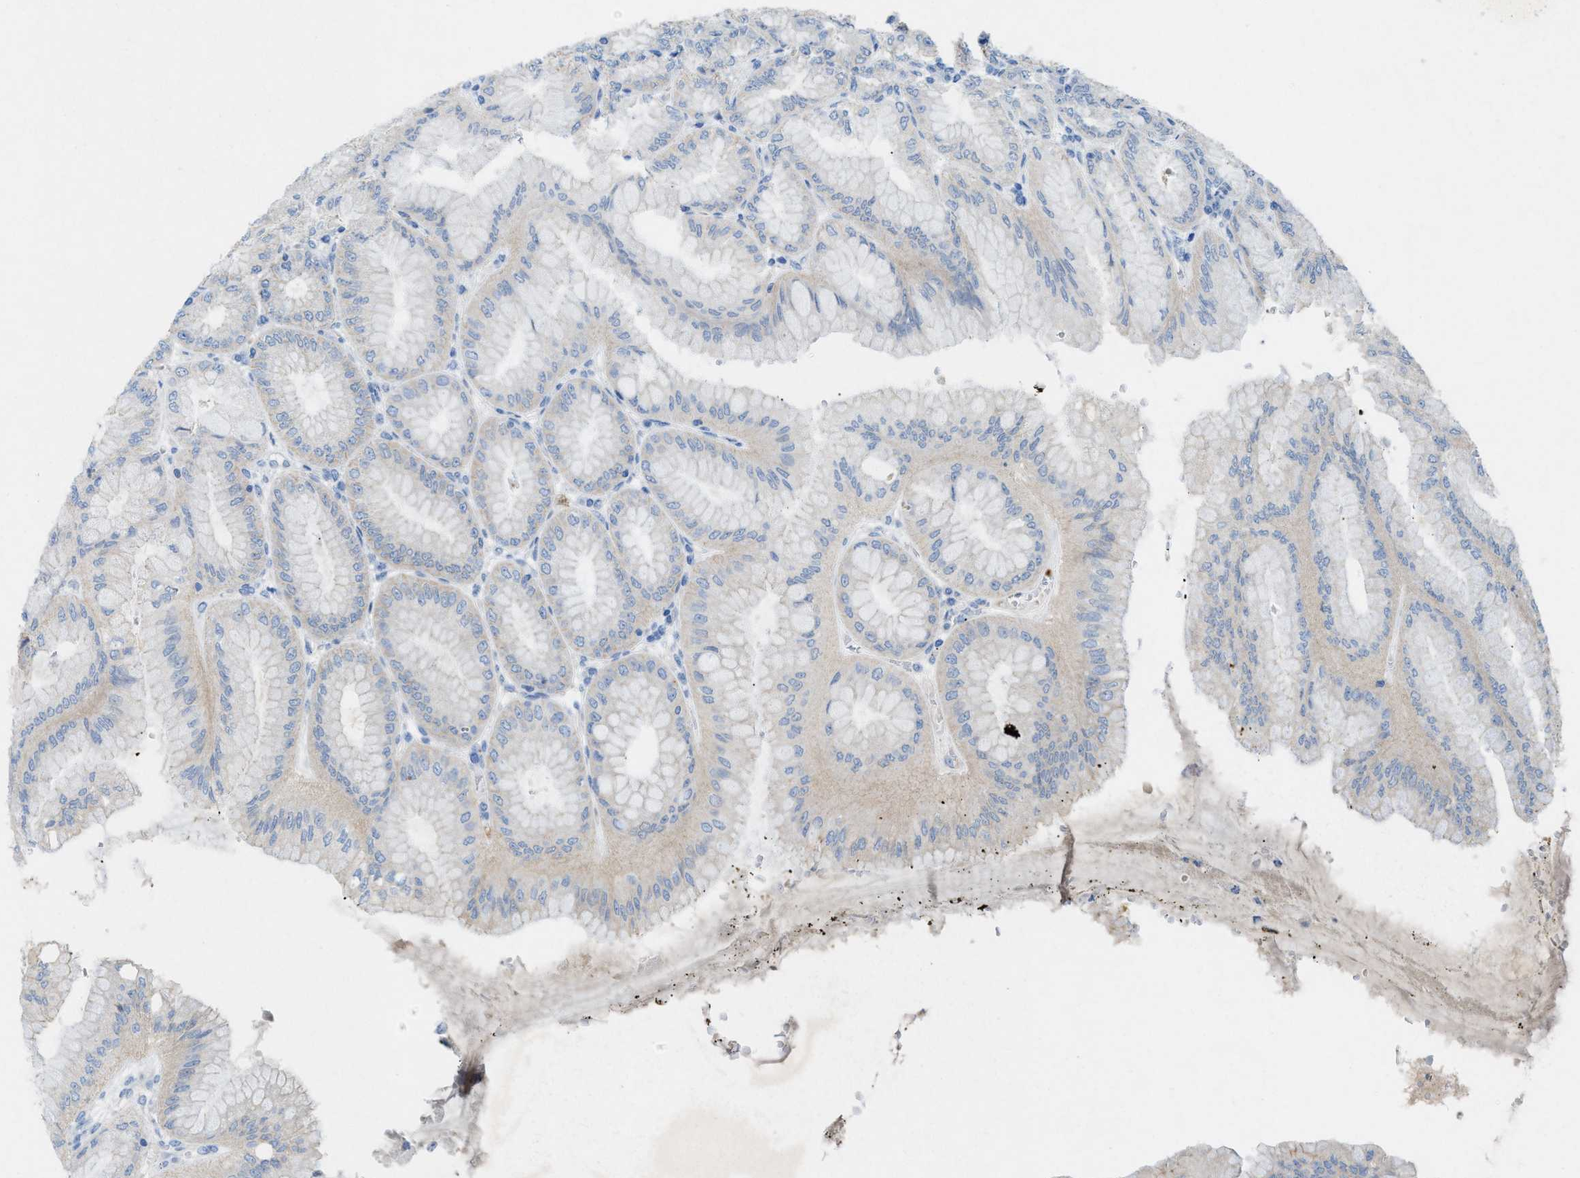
{"staining": {"intensity": "weak", "quantity": "25%-75%", "location": "cytoplasmic/membranous"}, "tissue": "stomach", "cell_type": "Glandular cells", "image_type": "normal", "snomed": [{"axis": "morphology", "description": "Normal tissue, NOS"}, {"axis": "topography", "description": "Stomach, lower"}], "caption": "About 25%-75% of glandular cells in benign human stomach reveal weak cytoplasmic/membranous protein staining as visualized by brown immunohistochemical staining.", "gene": "CKLF", "patient": {"sex": "male", "age": 71}}